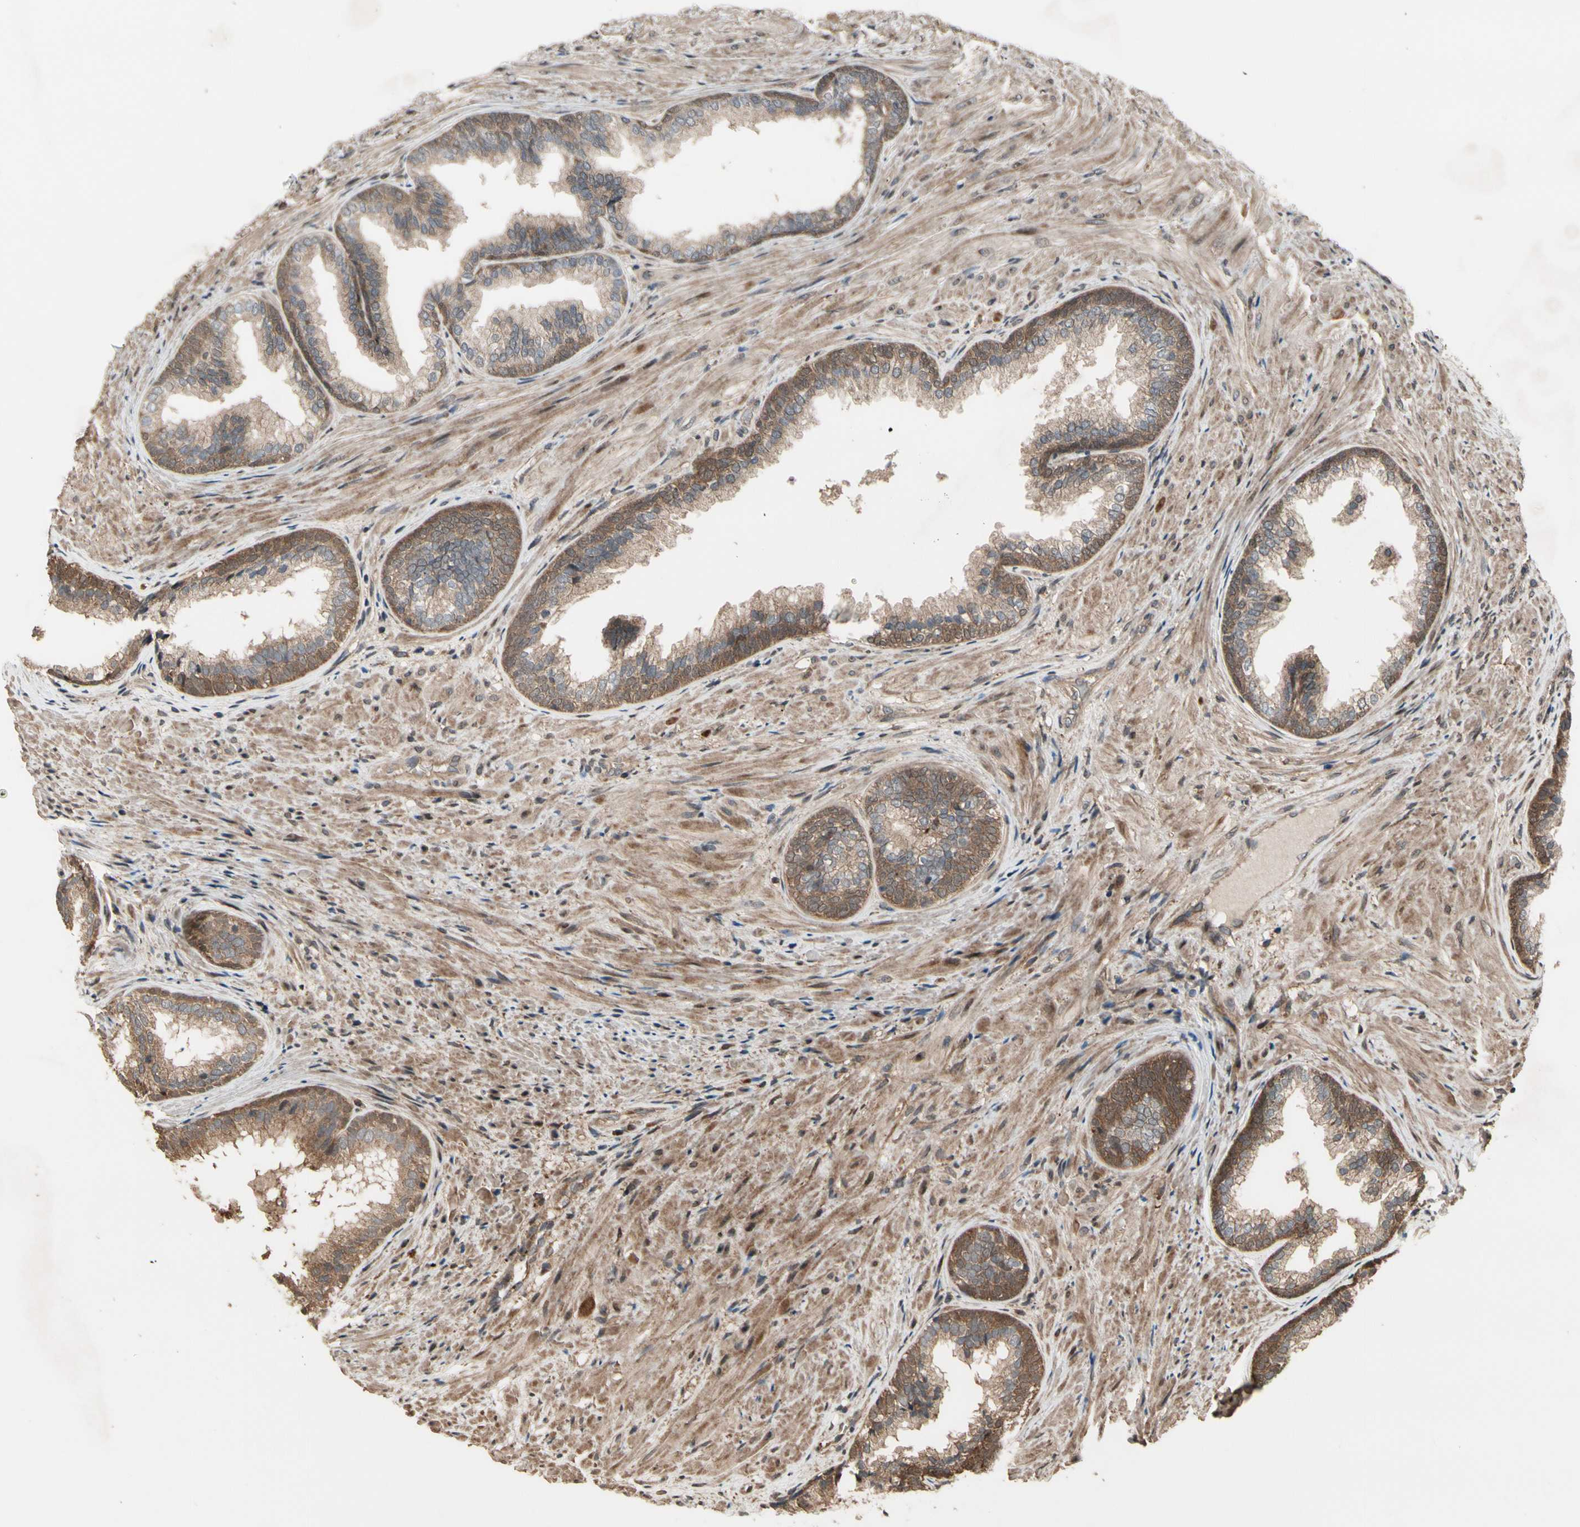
{"staining": {"intensity": "weak", "quantity": "25%-75%", "location": "cytoplasmic/membranous"}, "tissue": "prostate", "cell_type": "Glandular cells", "image_type": "normal", "snomed": [{"axis": "morphology", "description": "Normal tissue, NOS"}, {"axis": "topography", "description": "Prostate"}], "caption": "The micrograph shows immunohistochemical staining of normal prostate. There is weak cytoplasmic/membranous staining is identified in approximately 25%-75% of glandular cells.", "gene": "CSF1R", "patient": {"sex": "male", "age": 76}}